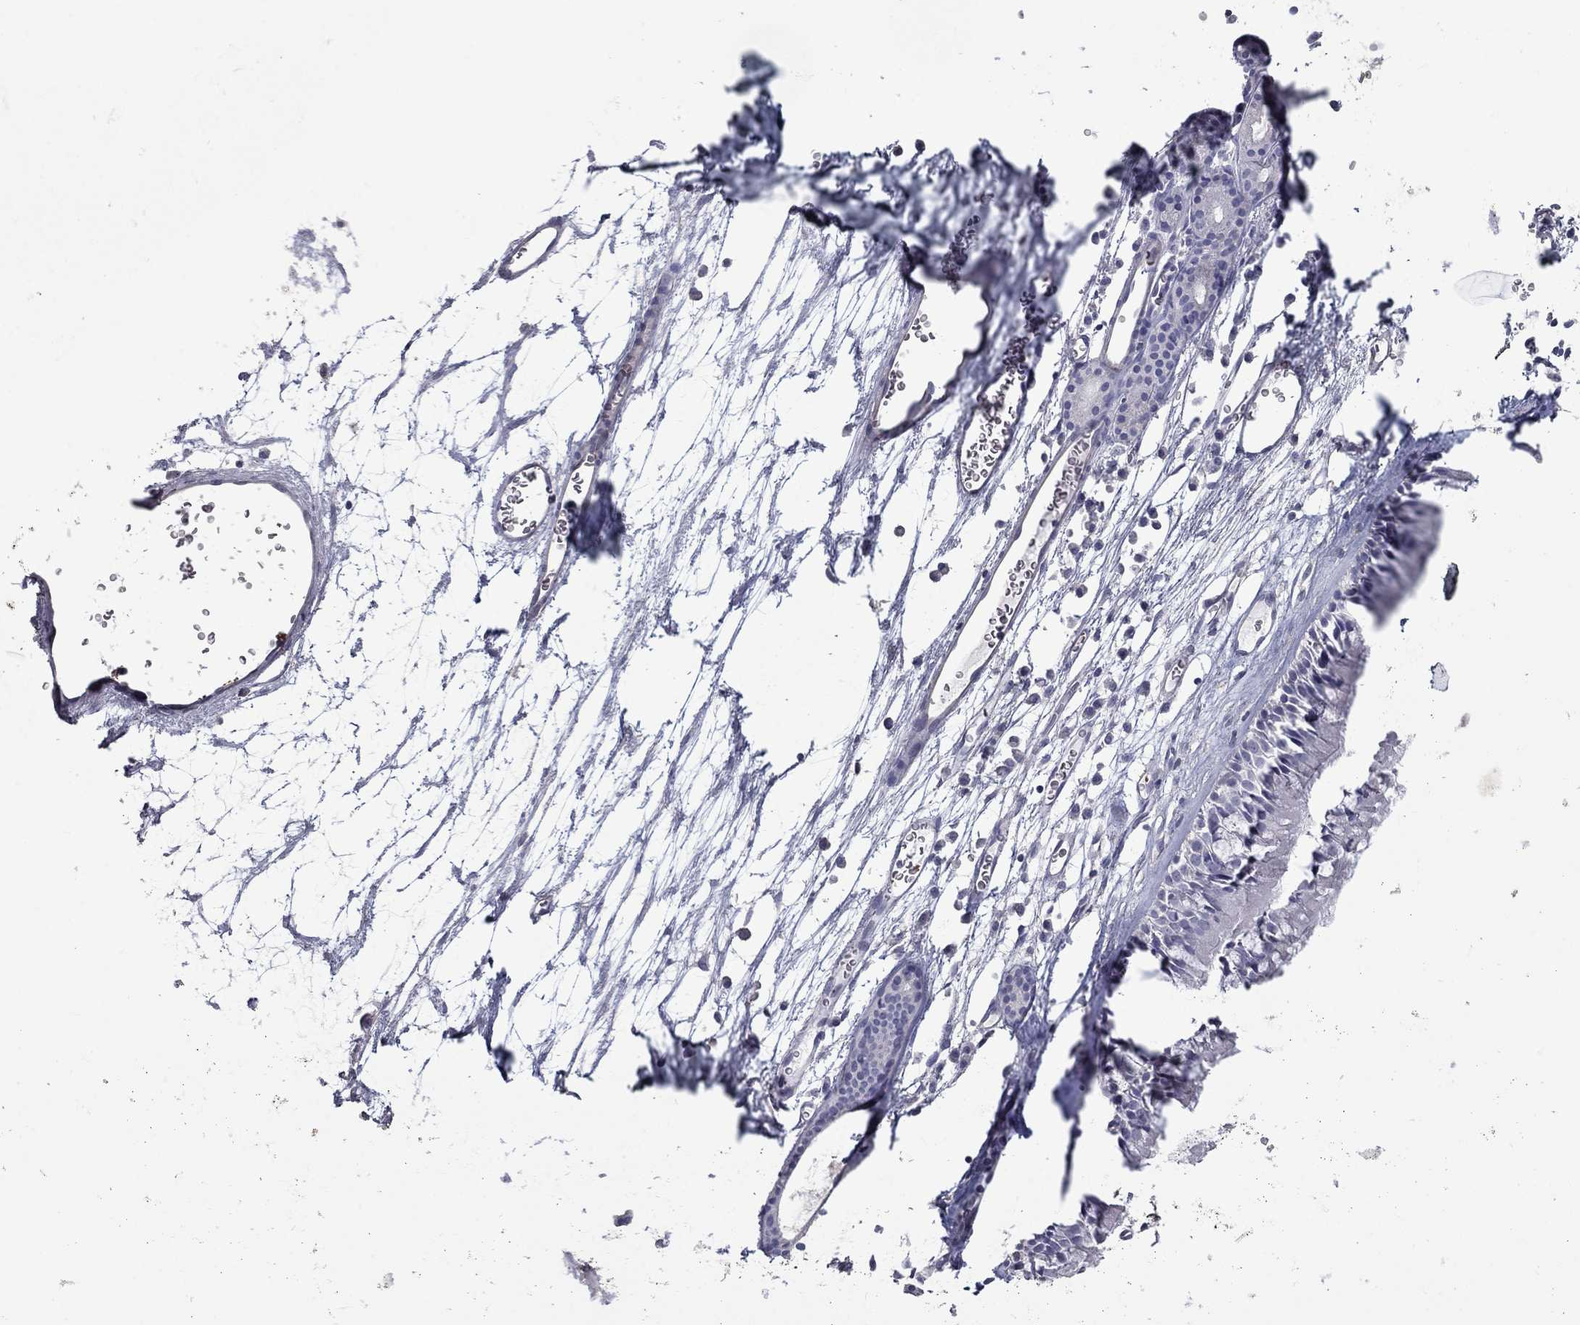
{"staining": {"intensity": "negative", "quantity": "none", "location": "none"}, "tissue": "nasopharynx", "cell_type": "Respiratory epithelial cells", "image_type": "normal", "snomed": [{"axis": "morphology", "description": "Normal tissue, NOS"}, {"axis": "topography", "description": "Nasopharynx"}], "caption": "An immunohistochemistry (IHC) image of benign nasopharynx is shown. There is no staining in respiratory epithelial cells of nasopharynx. (Immunohistochemistry (ihc), brightfield microscopy, high magnification).", "gene": "PLEK", "patient": {"sex": "male", "age": 69}}